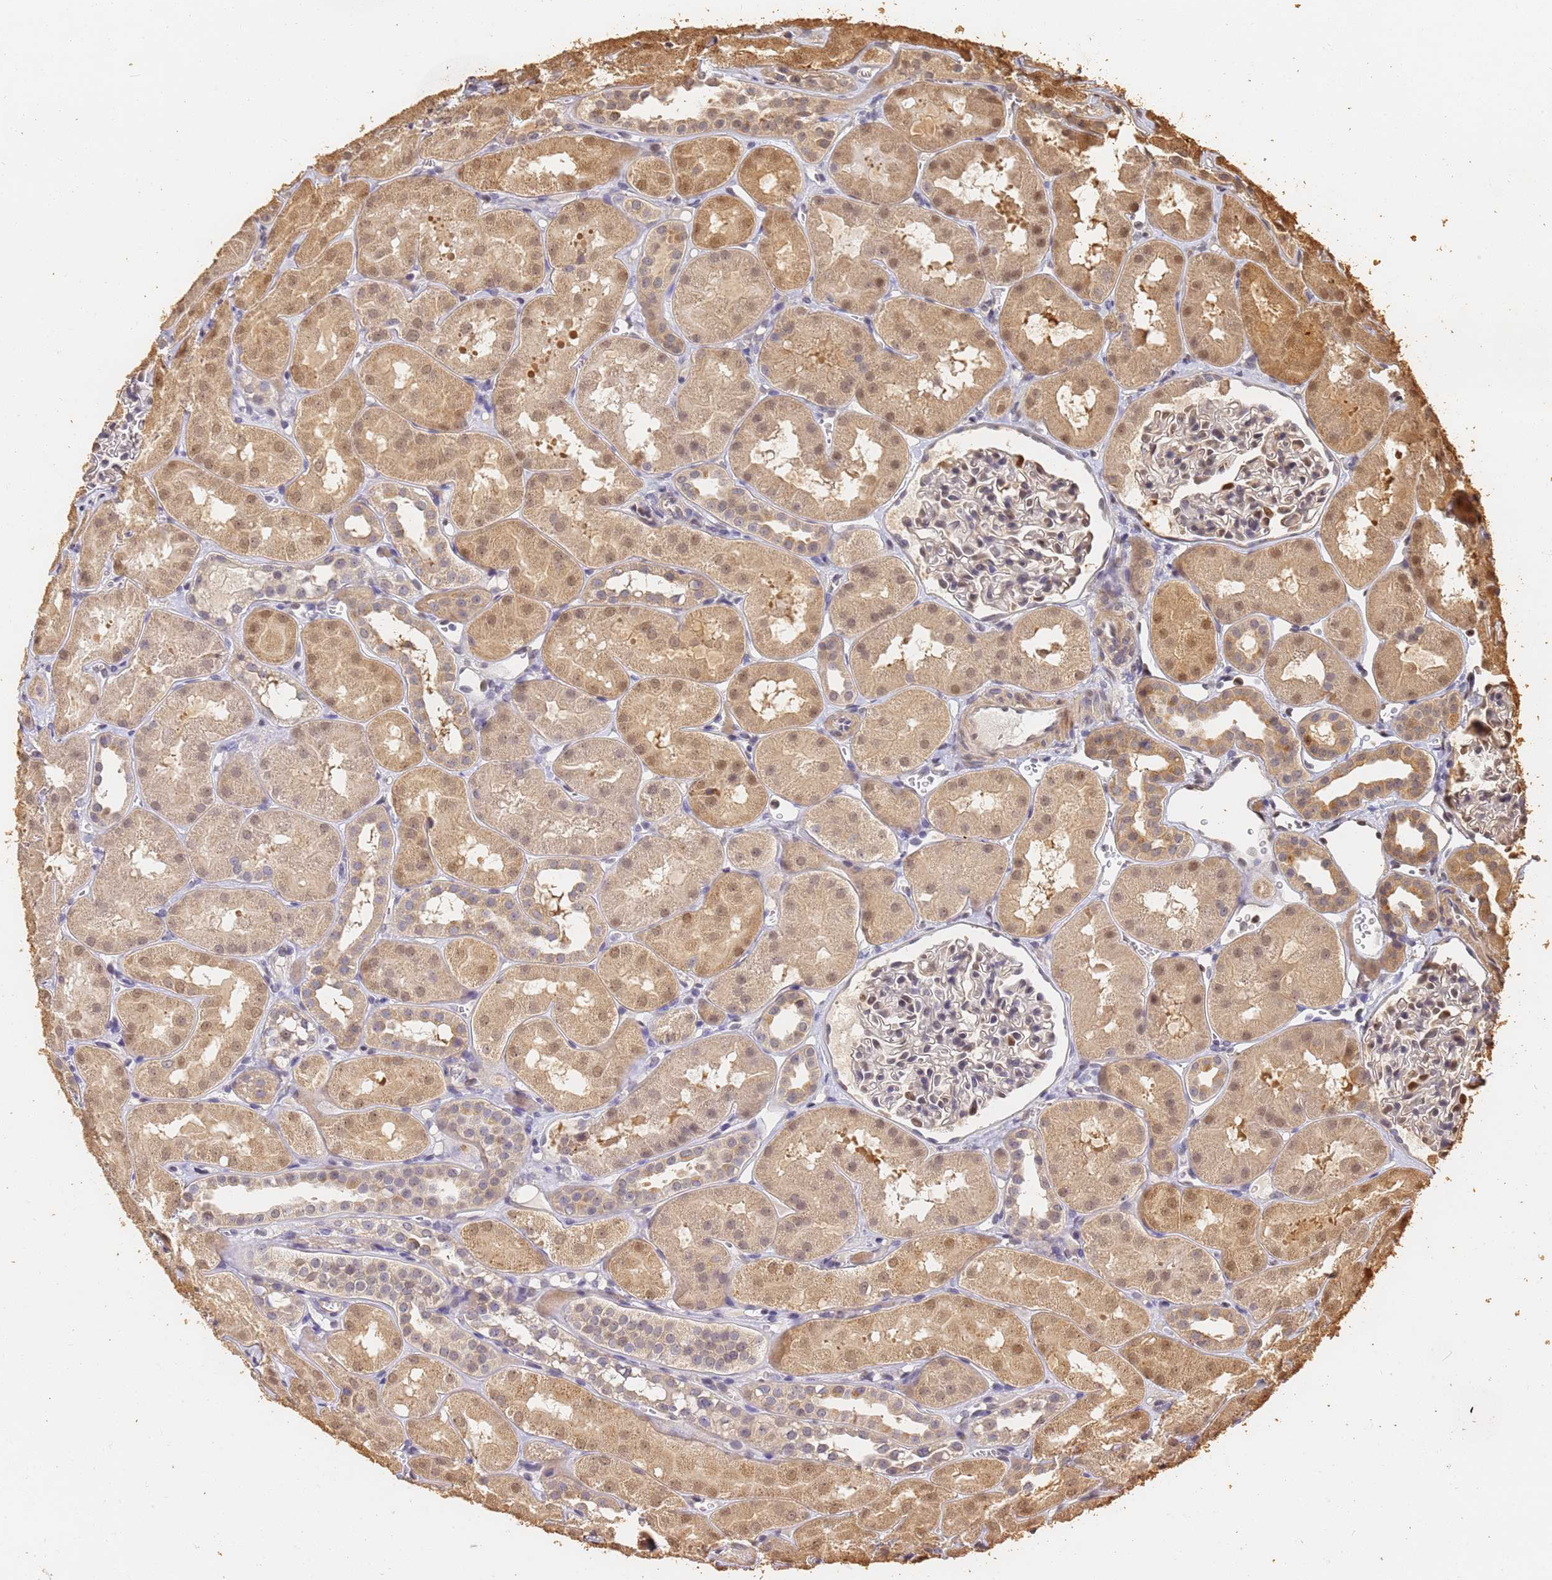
{"staining": {"intensity": "moderate", "quantity": "<25%", "location": "nuclear"}, "tissue": "kidney", "cell_type": "Cells in glomeruli", "image_type": "normal", "snomed": [{"axis": "morphology", "description": "Normal tissue, NOS"}, {"axis": "topography", "description": "Kidney"}, {"axis": "topography", "description": "Urinary bladder"}], "caption": "Immunohistochemistry (IHC) staining of unremarkable kidney, which reveals low levels of moderate nuclear positivity in about <25% of cells in glomeruli indicating moderate nuclear protein staining. The staining was performed using DAB (3,3'-diaminobenzidine) (brown) for protein detection and nuclei were counterstained in hematoxylin (blue).", "gene": "JAK2", "patient": {"sex": "male", "age": 16}}